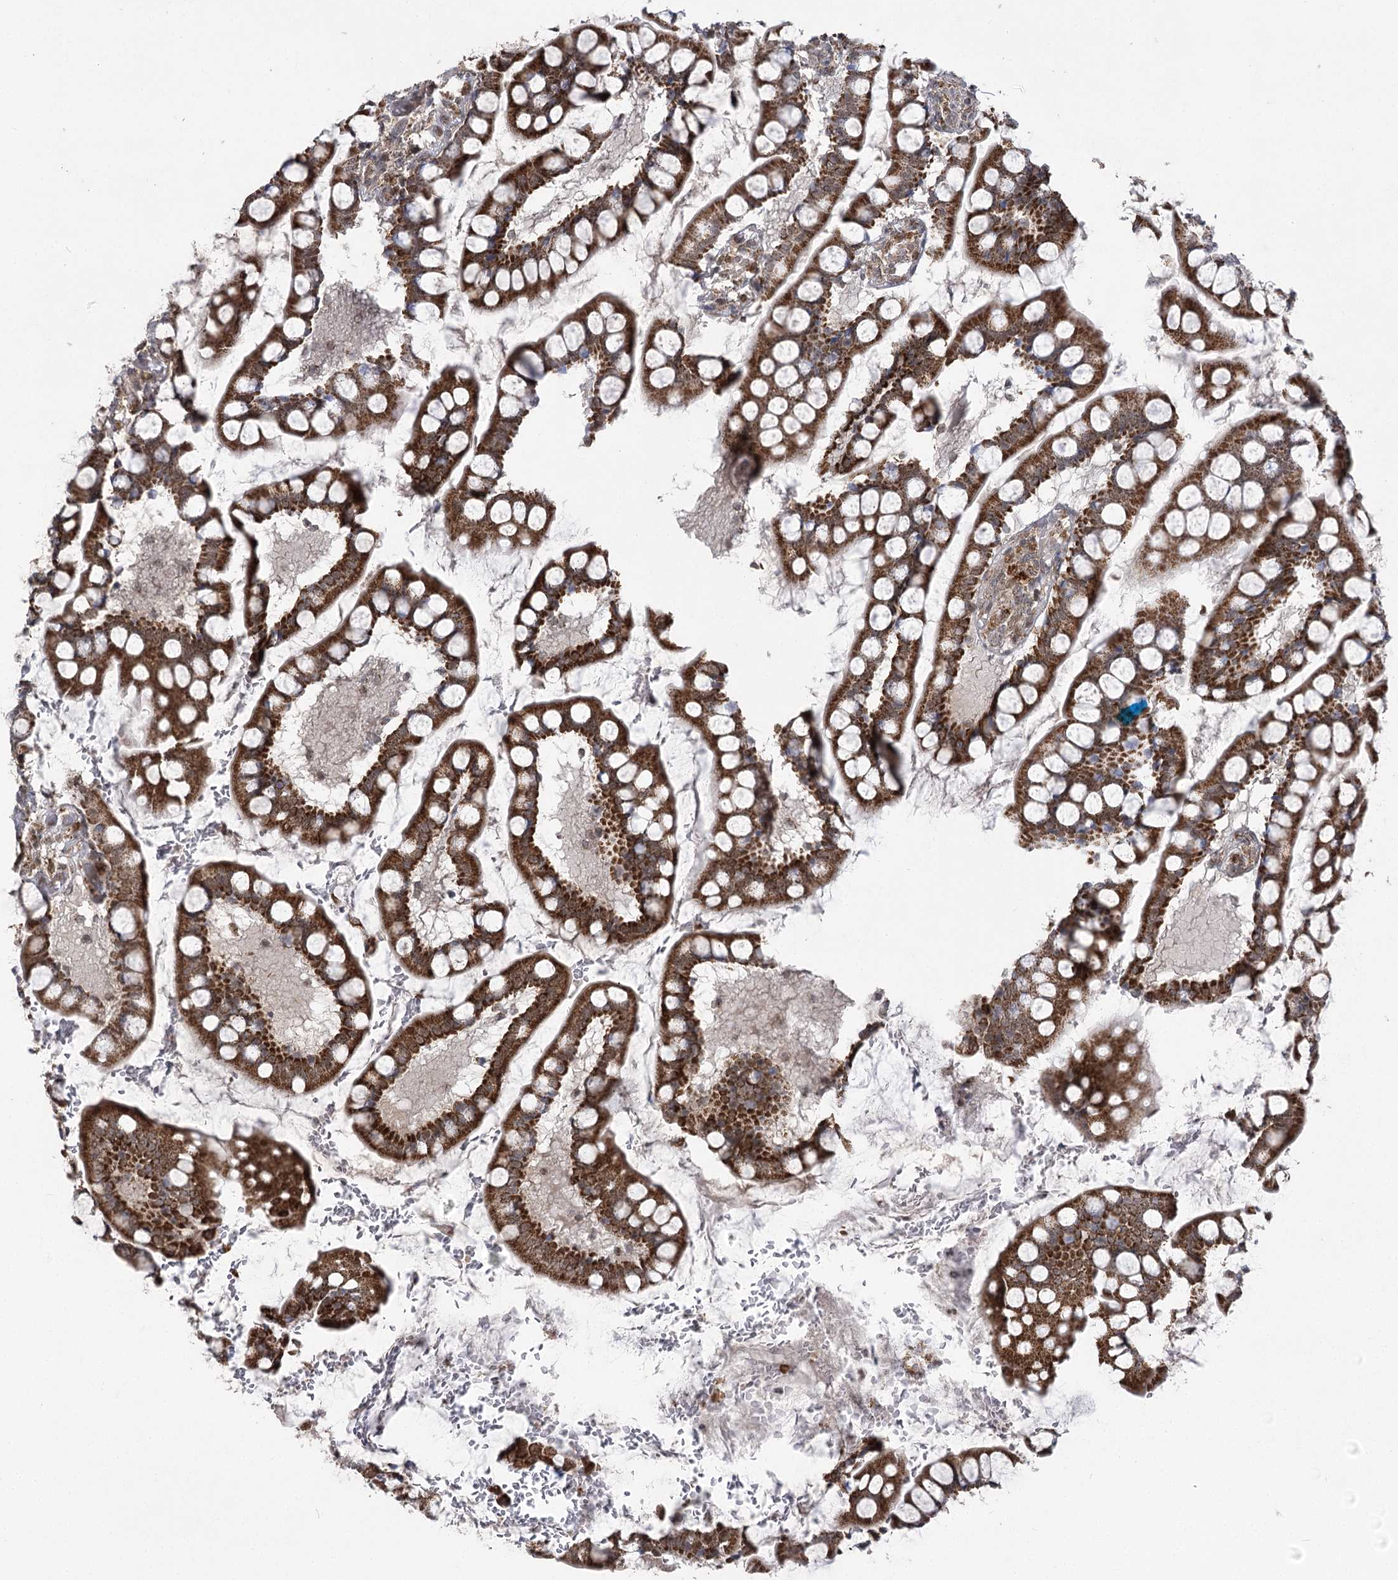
{"staining": {"intensity": "strong", "quantity": ">75%", "location": "cytoplasmic/membranous"}, "tissue": "small intestine", "cell_type": "Glandular cells", "image_type": "normal", "snomed": [{"axis": "morphology", "description": "Normal tissue, NOS"}, {"axis": "topography", "description": "Small intestine"}], "caption": "A photomicrograph of human small intestine stained for a protein exhibits strong cytoplasmic/membranous brown staining in glandular cells. The staining was performed using DAB to visualize the protein expression in brown, while the nuclei were stained in blue with hematoxylin (Magnification: 20x).", "gene": "SLC4A1AP", "patient": {"sex": "male", "age": 52}}